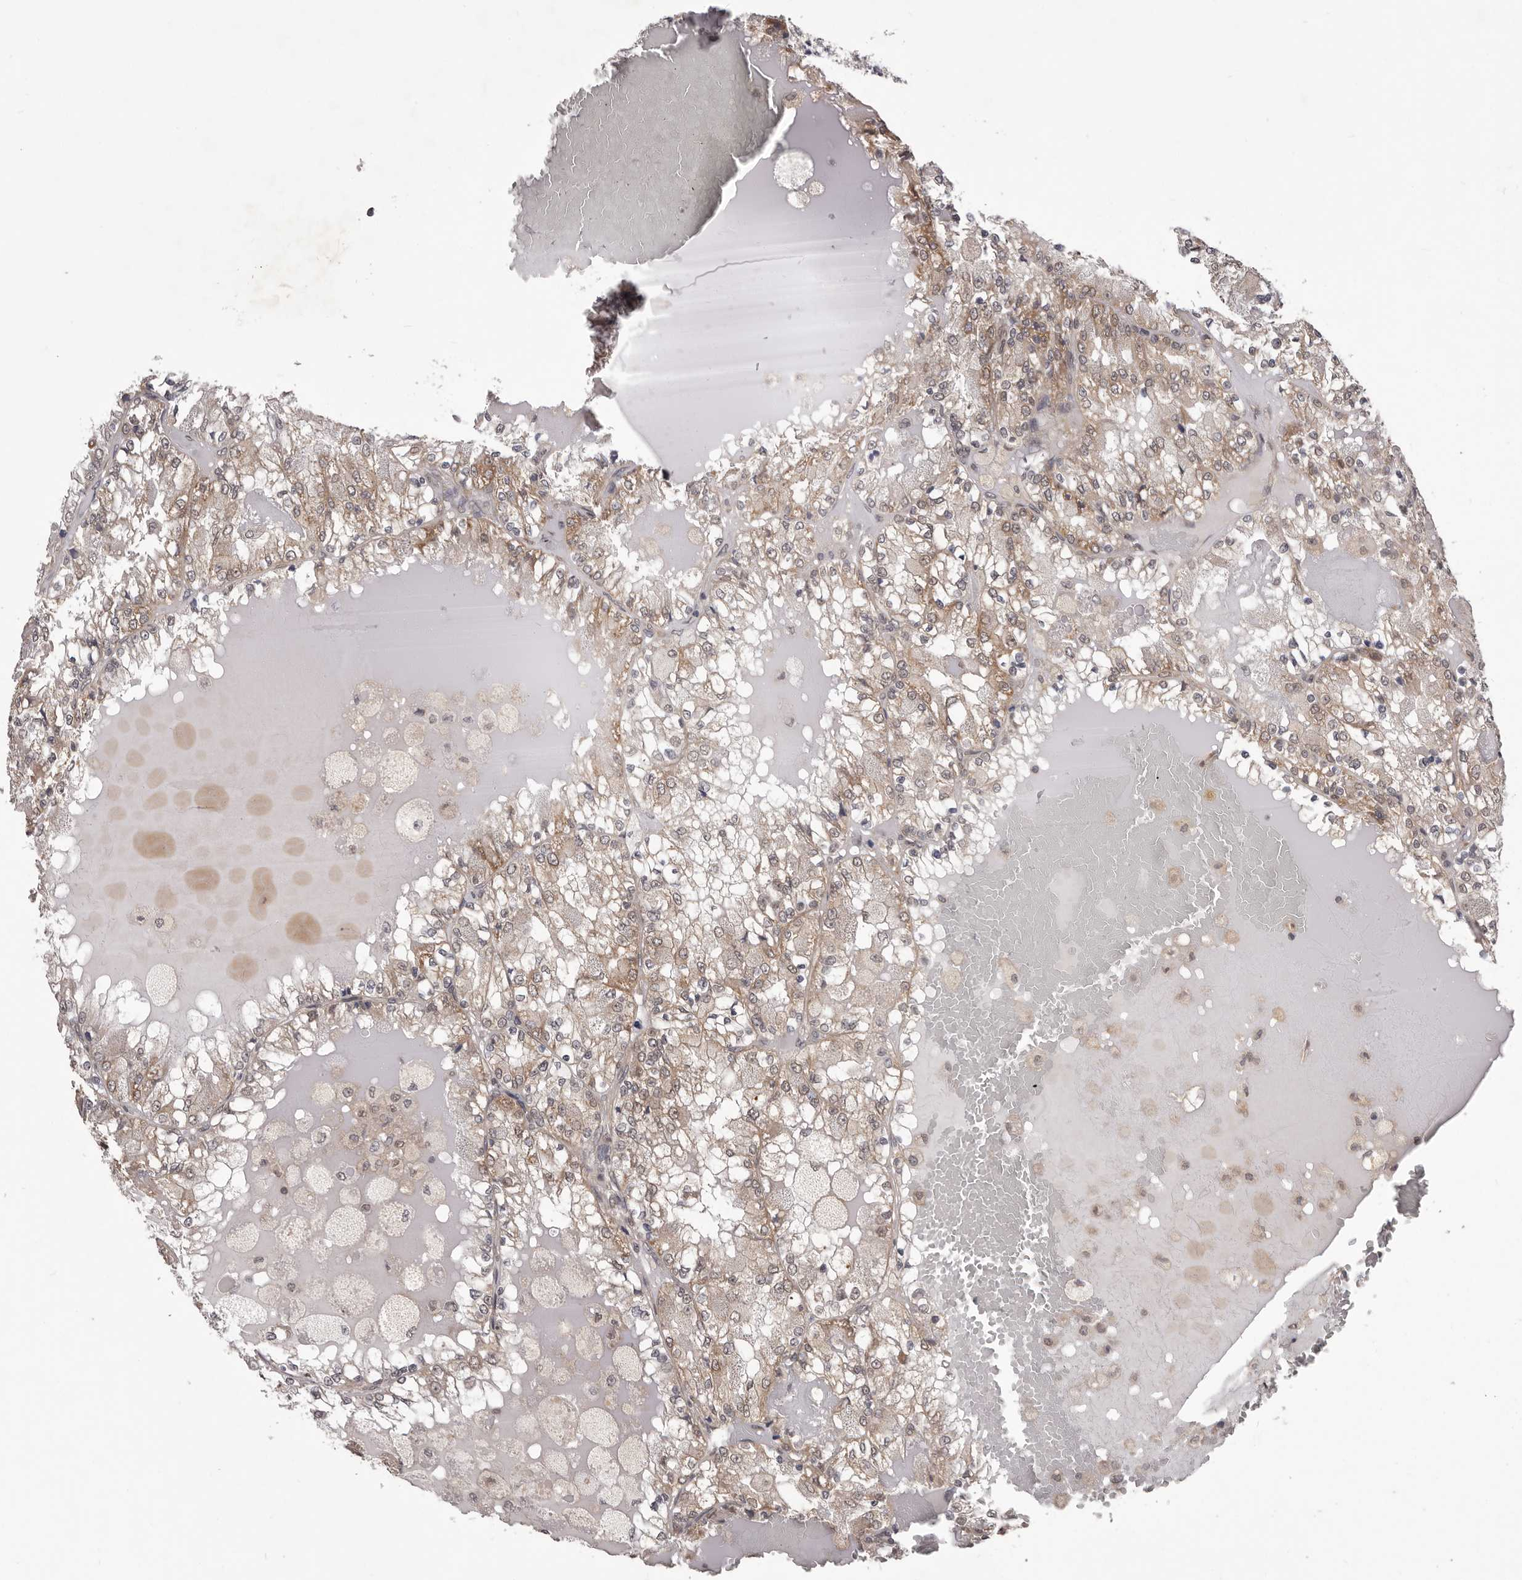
{"staining": {"intensity": "weak", "quantity": "25%-75%", "location": "cytoplasmic/membranous"}, "tissue": "renal cancer", "cell_type": "Tumor cells", "image_type": "cancer", "snomed": [{"axis": "morphology", "description": "Adenocarcinoma, NOS"}, {"axis": "topography", "description": "Kidney"}], "caption": "Human adenocarcinoma (renal) stained with a brown dye exhibits weak cytoplasmic/membranous positive positivity in approximately 25%-75% of tumor cells.", "gene": "CELF3", "patient": {"sex": "female", "age": 56}}